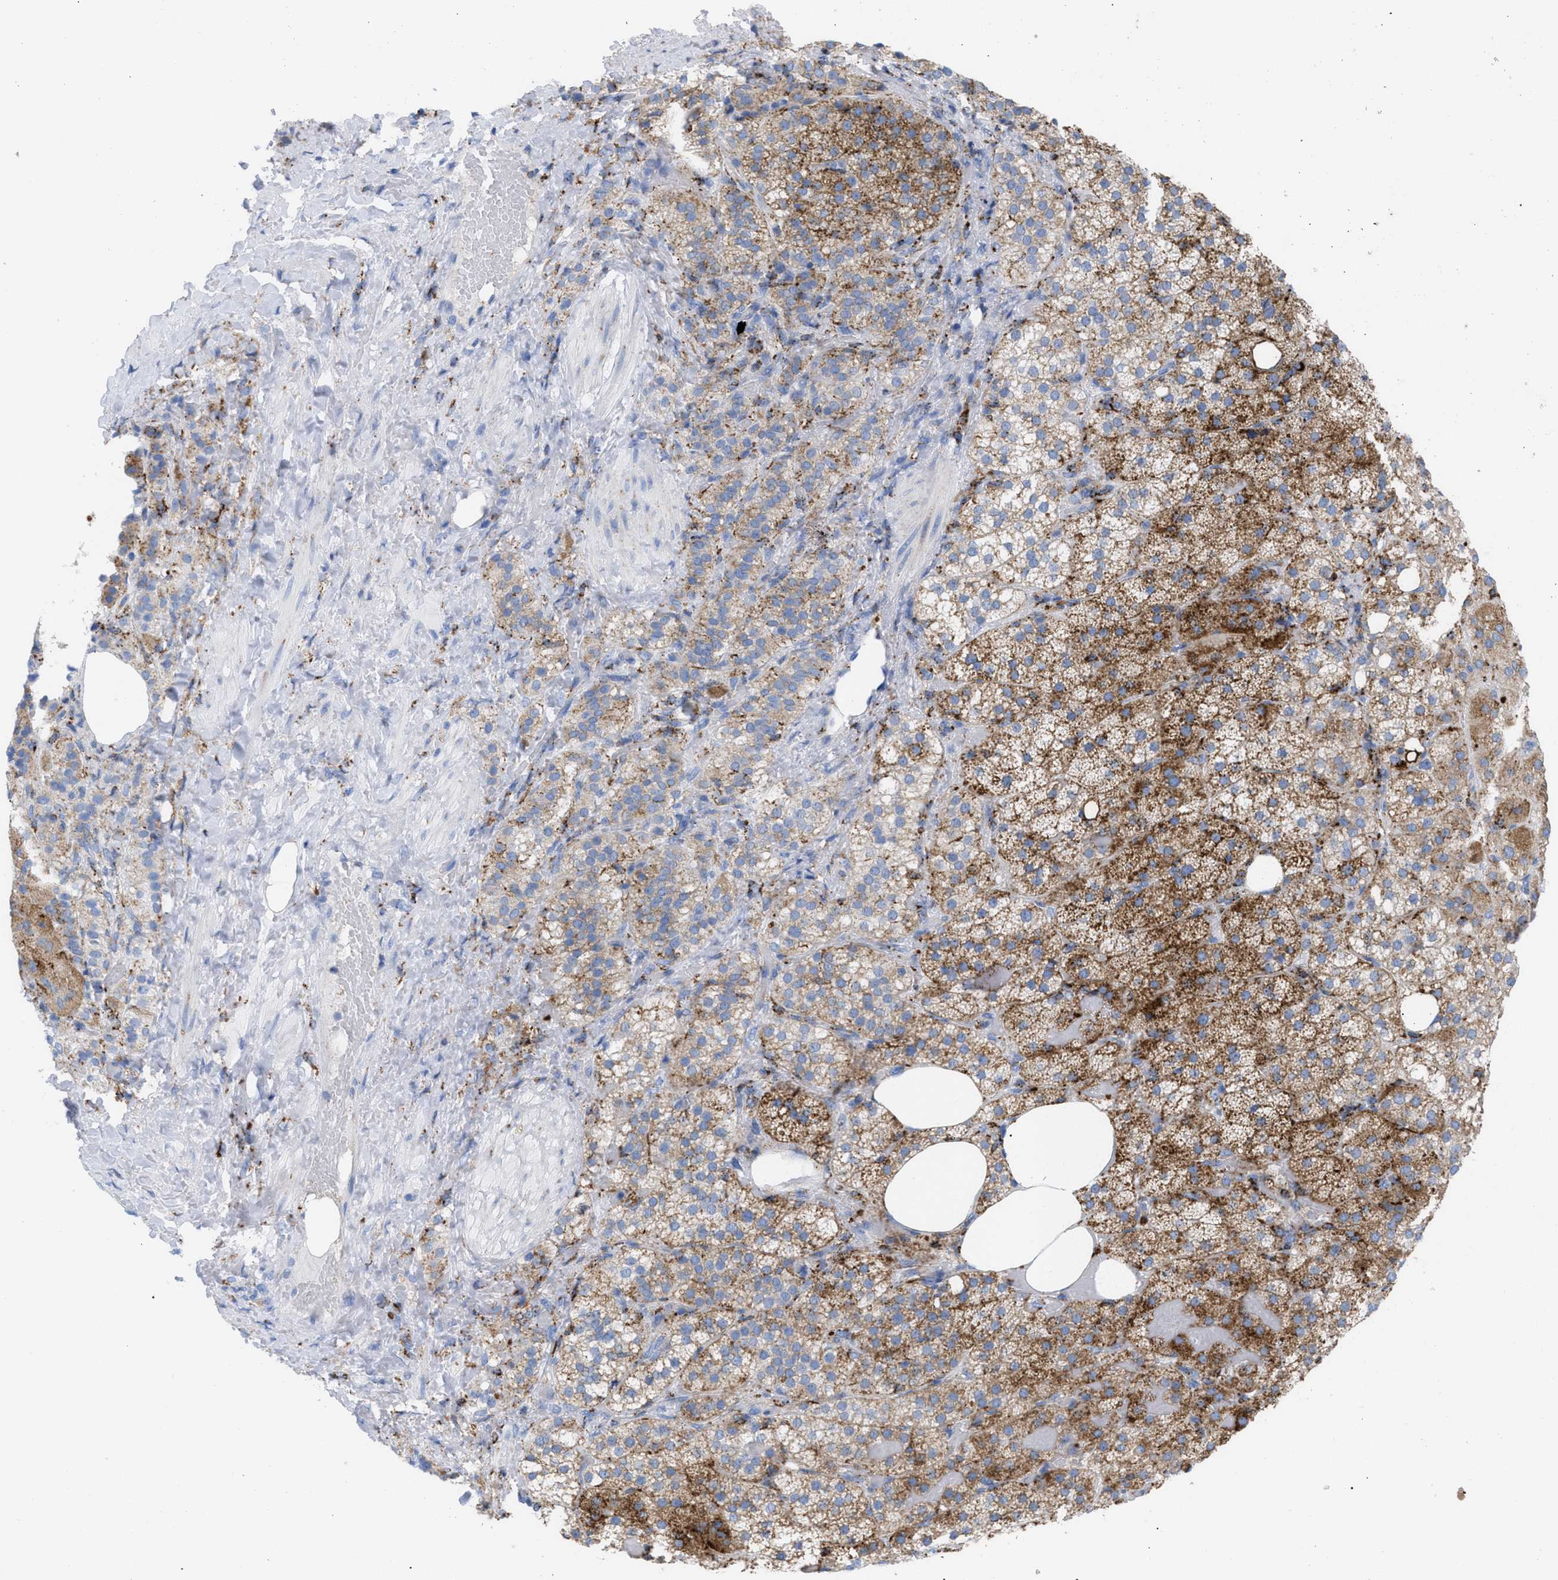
{"staining": {"intensity": "strong", "quantity": "25%-75%", "location": "cytoplasmic/membranous"}, "tissue": "adrenal gland", "cell_type": "Glandular cells", "image_type": "normal", "snomed": [{"axis": "morphology", "description": "Normal tissue, NOS"}, {"axis": "topography", "description": "Adrenal gland"}], "caption": "IHC staining of benign adrenal gland, which demonstrates high levels of strong cytoplasmic/membranous staining in approximately 25%-75% of glandular cells indicating strong cytoplasmic/membranous protein staining. The staining was performed using DAB (brown) for protein detection and nuclei were counterstained in hematoxylin (blue).", "gene": "DRAM2", "patient": {"sex": "female", "age": 59}}